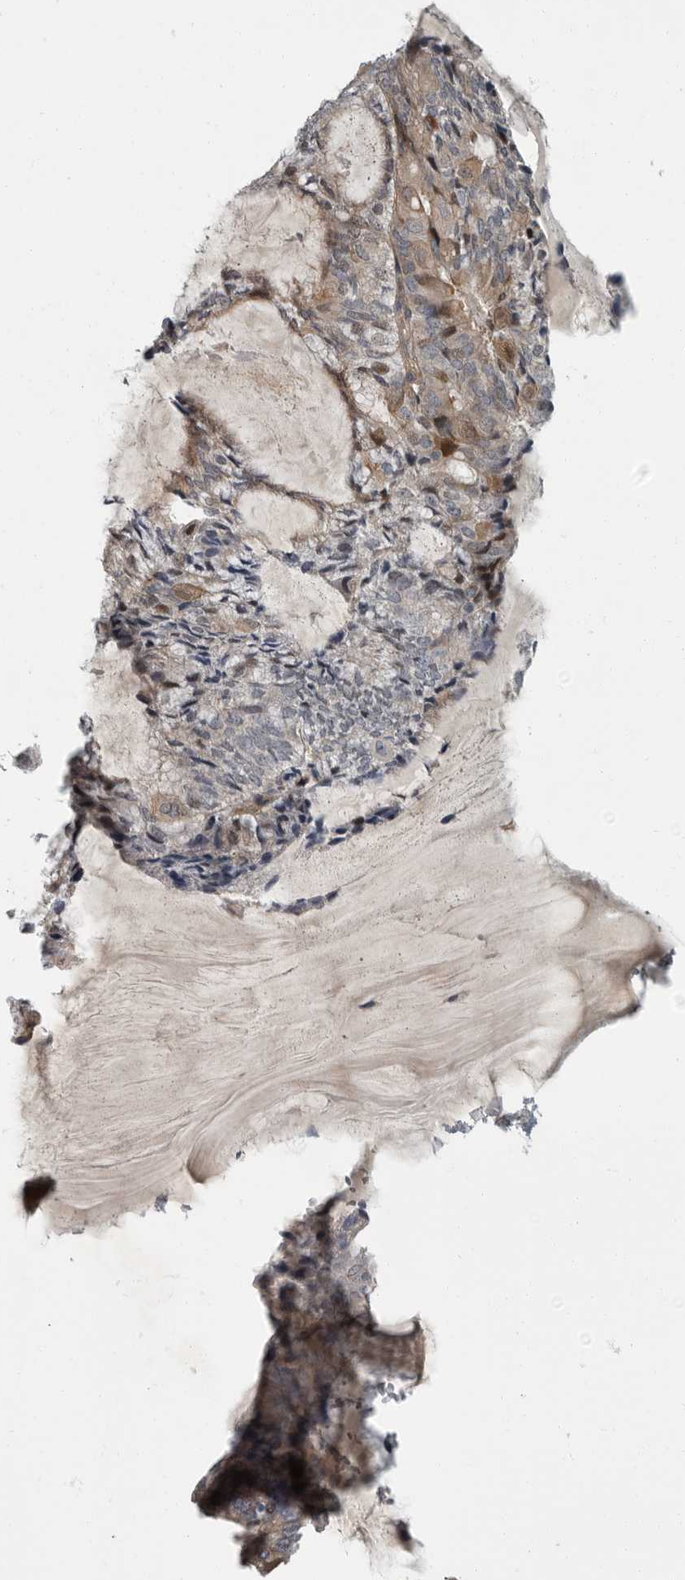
{"staining": {"intensity": "weak", "quantity": "<25%", "location": "cytoplasmic/membranous"}, "tissue": "endometrial cancer", "cell_type": "Tumor cells", "image_type": "cancer", "snomed": [{"axis": "morphology", "description": "Adenocarcinoma, NOS"}, {"axis": "topography", "description": "Endometrium"}], "caption": "A micrograph of human endometrial adenocarcinoma is negative for staining in tumor cells.", "gene": "PDE7A", "patient": {"sex": "female", "age": 81}}